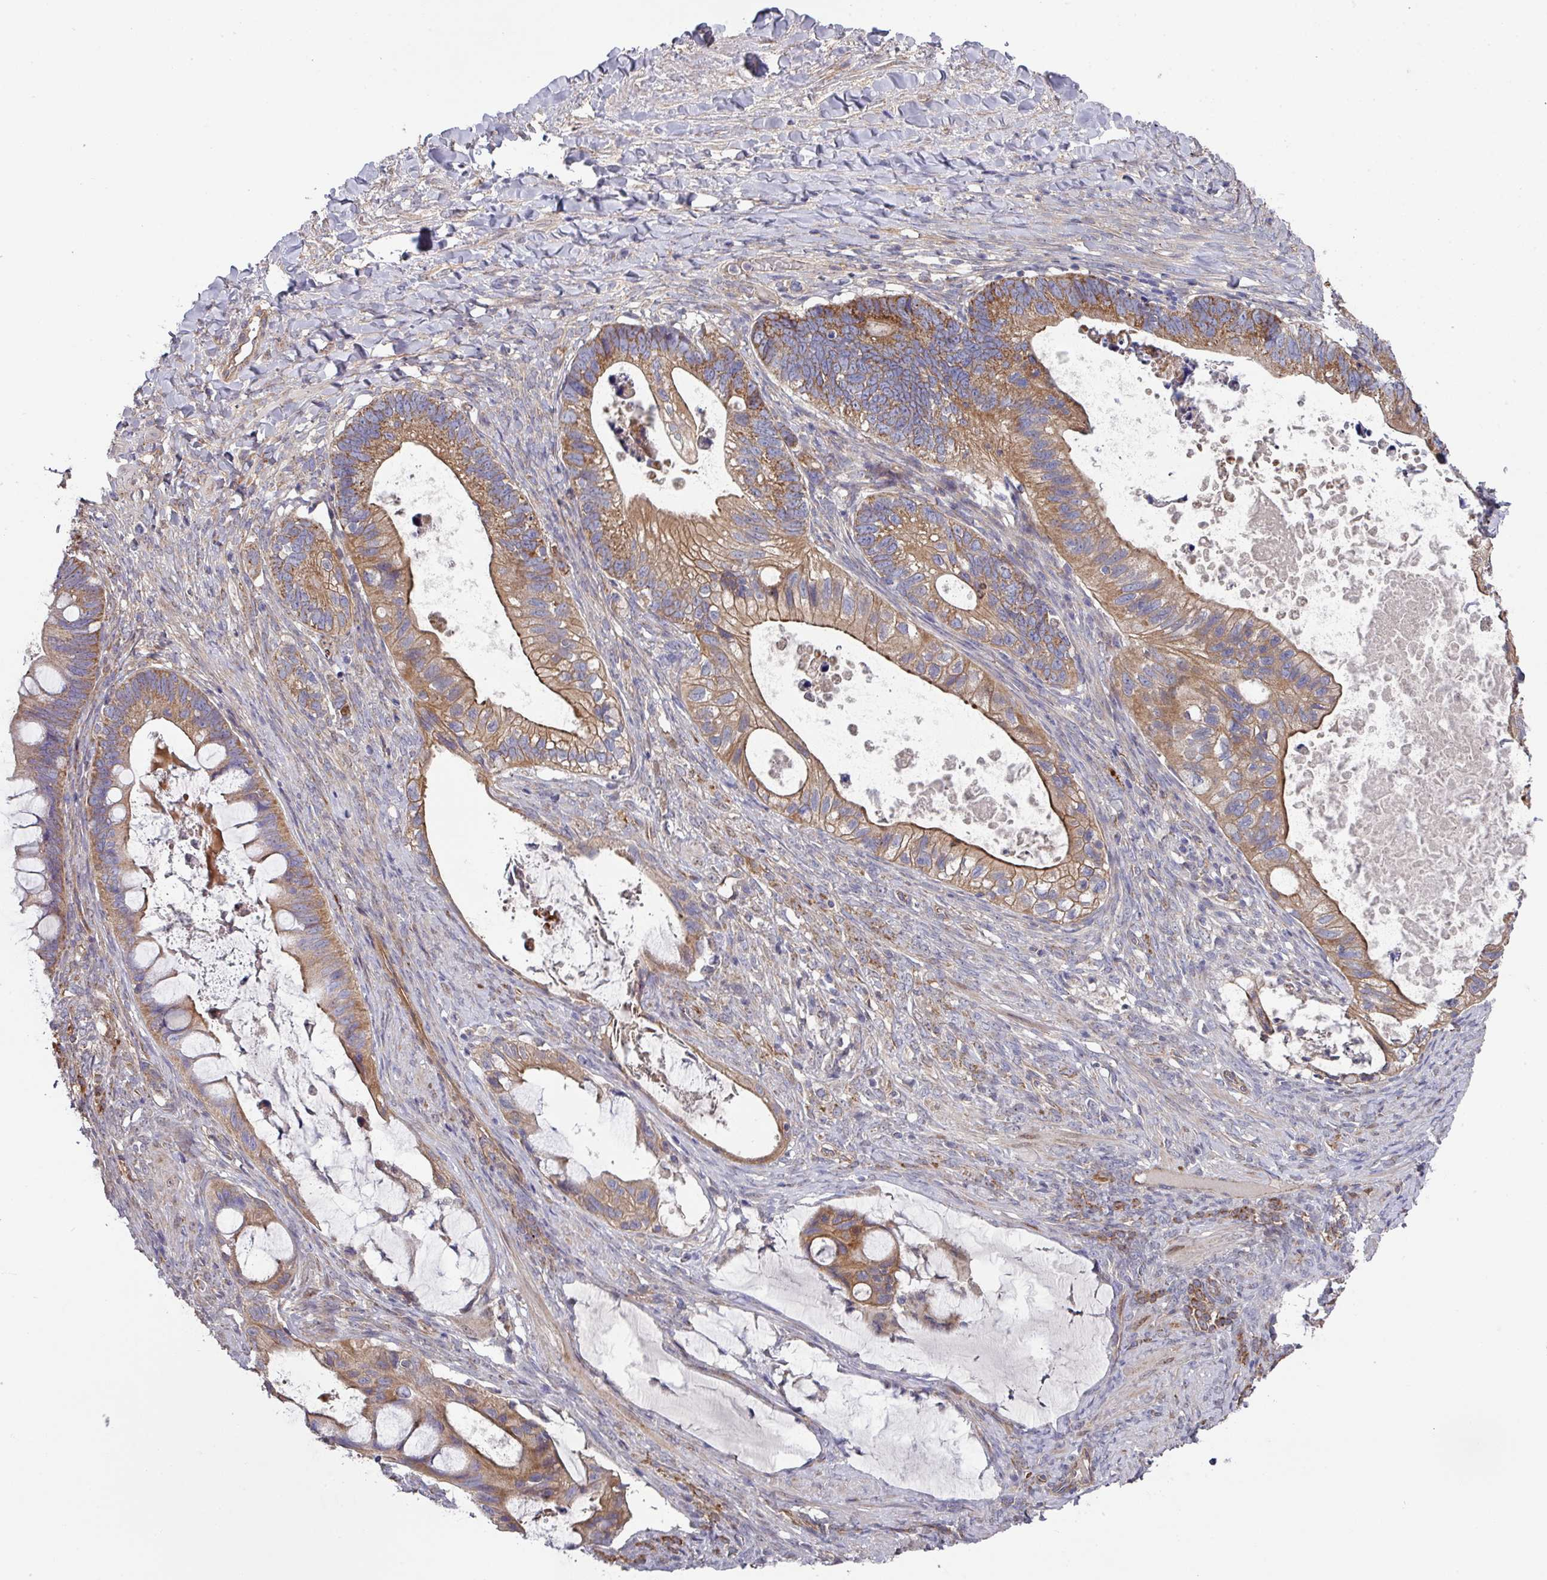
{"staining": {"intensity": "moderate", "quantity": ">75%", "location": "cytoplasmic/membranous"}, "tissue": "ovarian cancer", "cell_type": "Tumor cells", "image_type": "cancer", "snomed": [{"axis": "morphology", "description": "Cystadenocarcinoma, mucinous, NOS"}, {"axis": "topography", "description": "Ovary"}], "caption": "The image displays staining of mucinous cystadenocarcinoma (ovarian), revealing moderate cytoplasmic/membranous protein positivity (brown color) within tumor cells.", "gene": "DCAF12L2", "patient": {"sex": "female", "age": 61}}